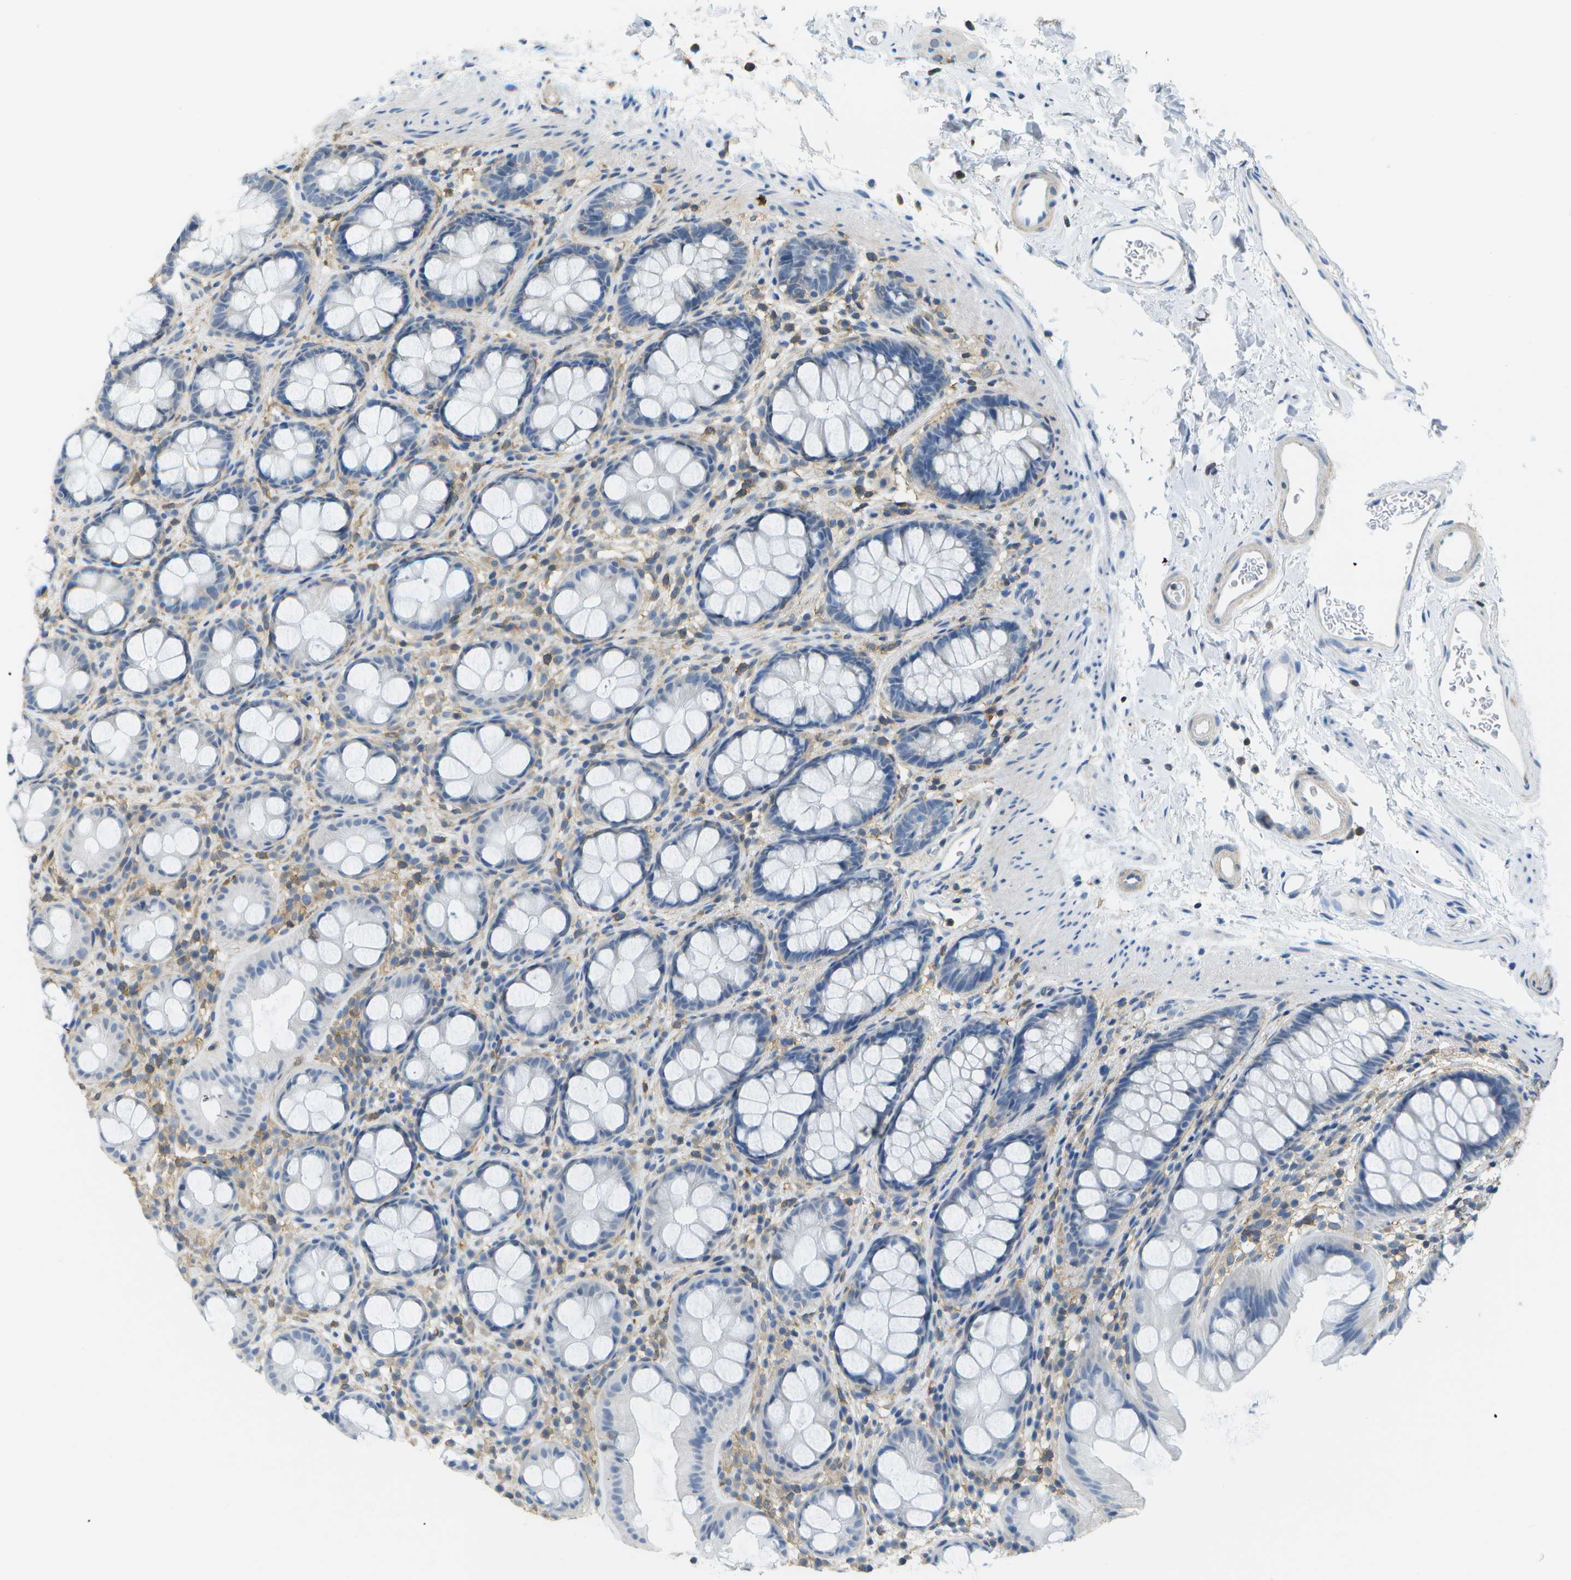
{"staining": {"intensity": "negative", "quantity": "none", "location": "none"}, "tissue": "rectum", "cell_type": "Glandular cells", "image_type": "normal", "snomed": [{"axis": "morphology", "description": "Normal tissue, NOS"}, {"axis": "topography", "description": "Rectum"}], "caption": "Immunohistochemistry (IHC) micrograph of benign rectum stained for a protein (brown), which reveals no staining in glandular cells. The staining was performed using DAB (3,3'-diaminobenzidine) to visualize the protein expression in brown, while the nuclei were stained in blue with hematoxylin (Magnification: 20x).", "gene": "RCSD1", "patient": {"sex": "female", "age": 65}}